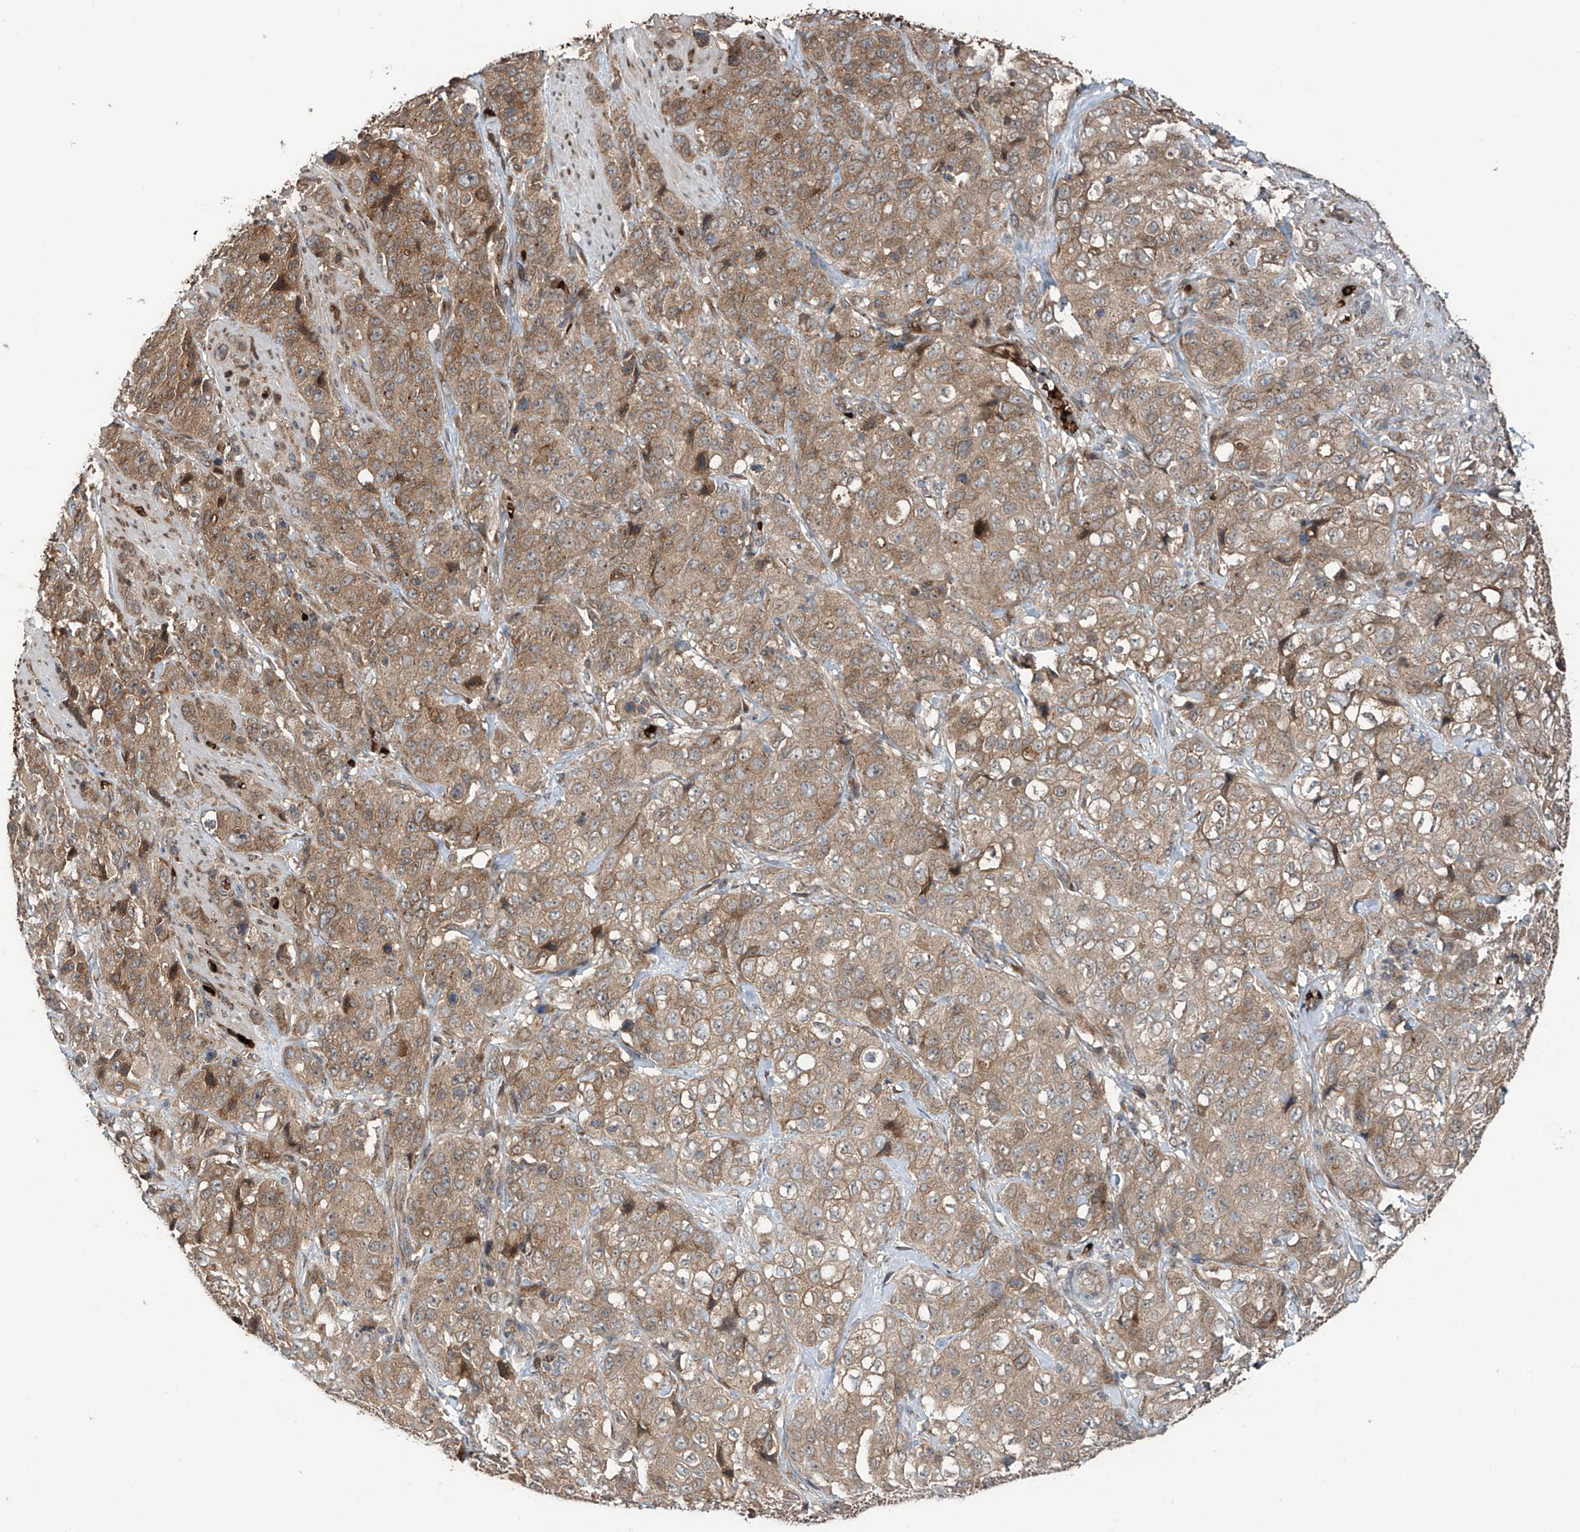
{"staining": {"intensity": "weak", "quantity": ">75%", "location": "cytoplasmic/membranous"}, "tissue": "stomach cancer", "cell_type": "Tumor cells", "image_type": "cancer", "snomed": [{"axis": "morphology", "description": "Adenocarcinoma, NOS"}, {"axis": "topography", "description": "Stomach"}], "caption": "Immunohistochemical staining of human stomach cancer displays low levels of weak cytoplasmic/membranous protein staining in approximately >75% of tumor cells. The protein of interest is shown in brown color, while the nuclei are stained blue.", "gene": "ZDHHC9", "patient": {"sex": "male", "age": 48}}